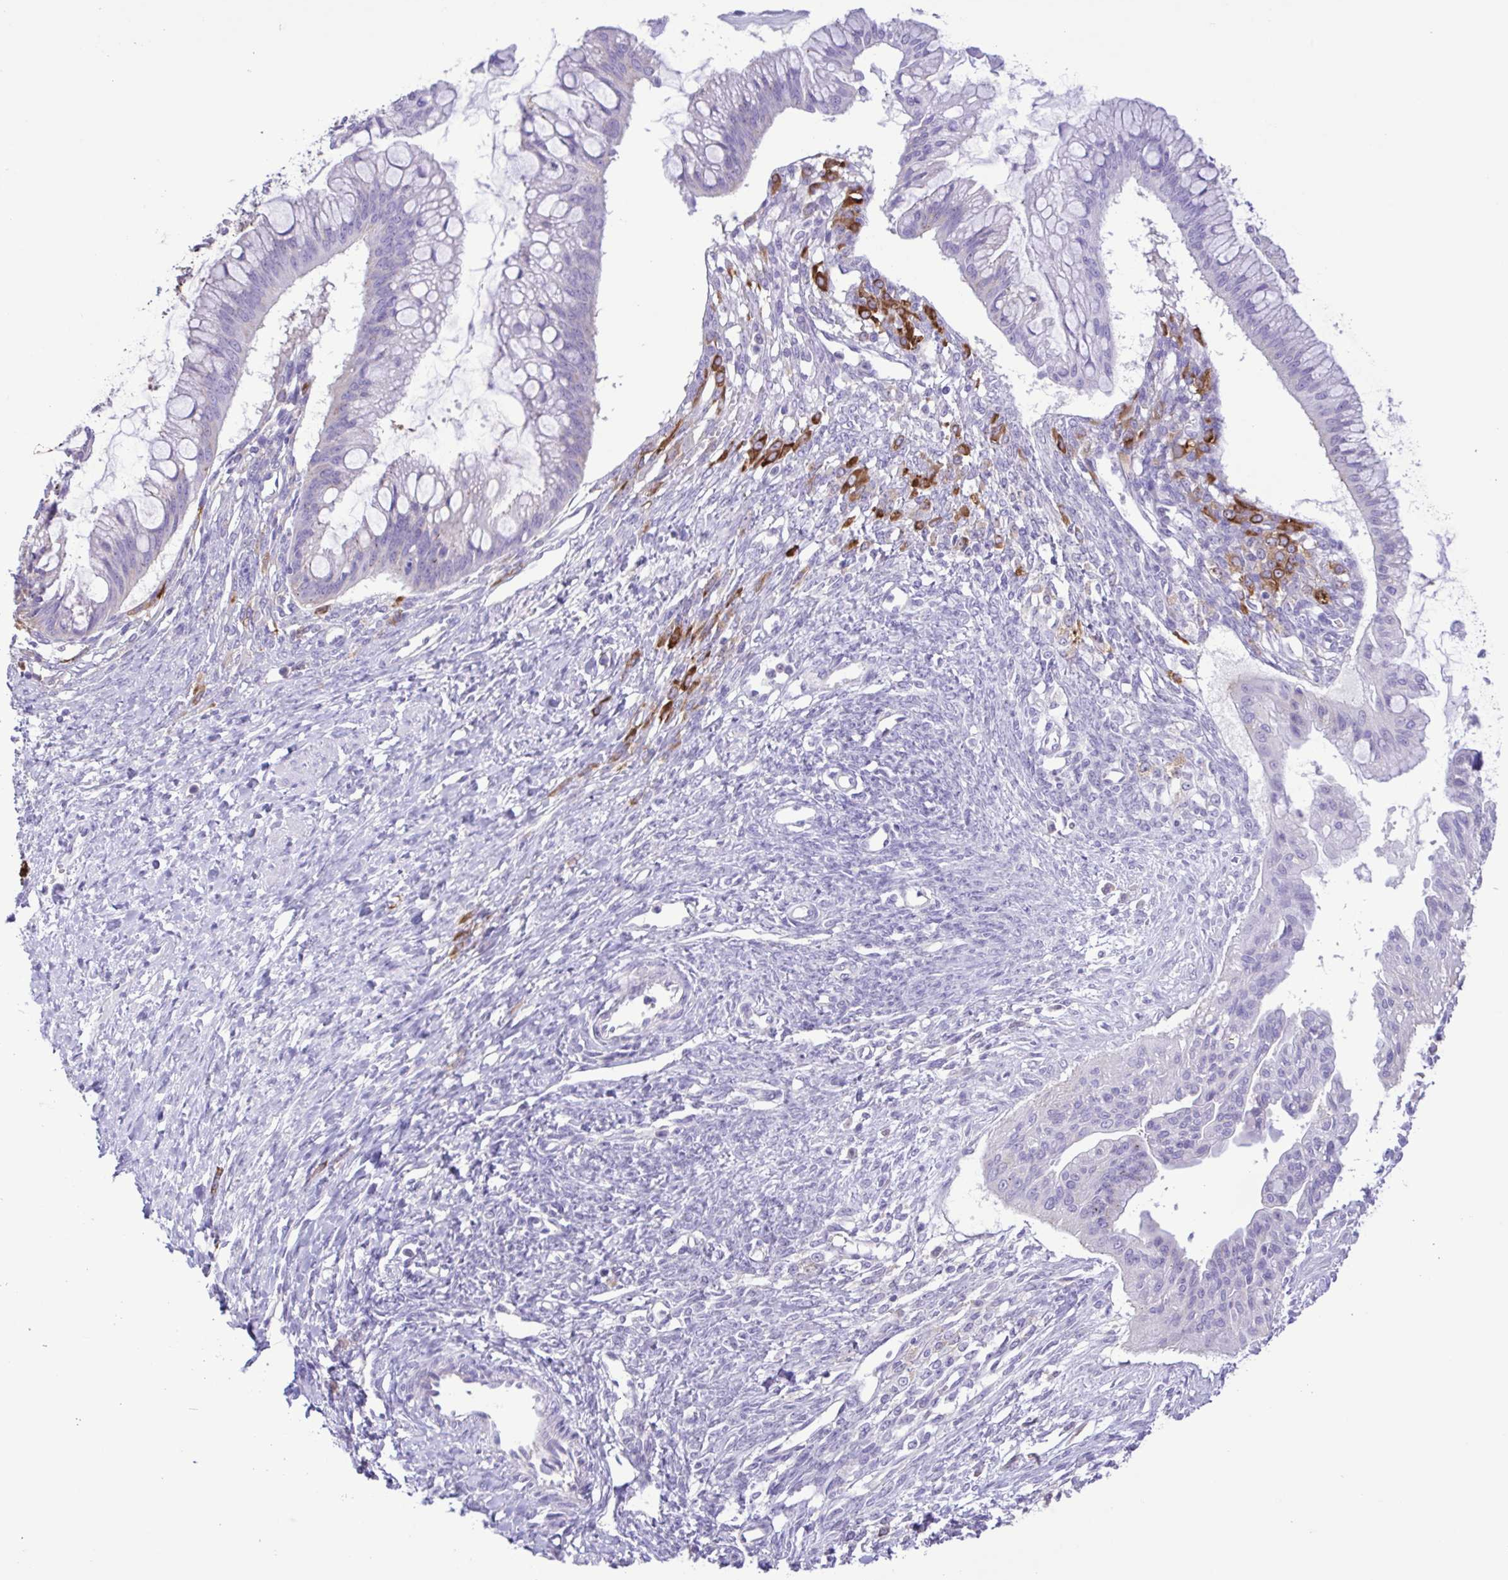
{"staining": {"intensity": "negative", "quantity": "none", "location": "none"}, "tissue": "ovarian cancer", "cell_type": "Tumor cells", "image_type": "cancer", "snomed": [{"axis": "morphology", "description": "Cystadenocarcinoma, mucinous, NOS"}, {"axis": "topography", "description": "Ovary"}], "caption": "There is no significant staining in tumor cells of ovarian mucinous cystadenocarcinoma.", "gene": "CYP17A1", "patient": {"sex": "female", "age": 73}}